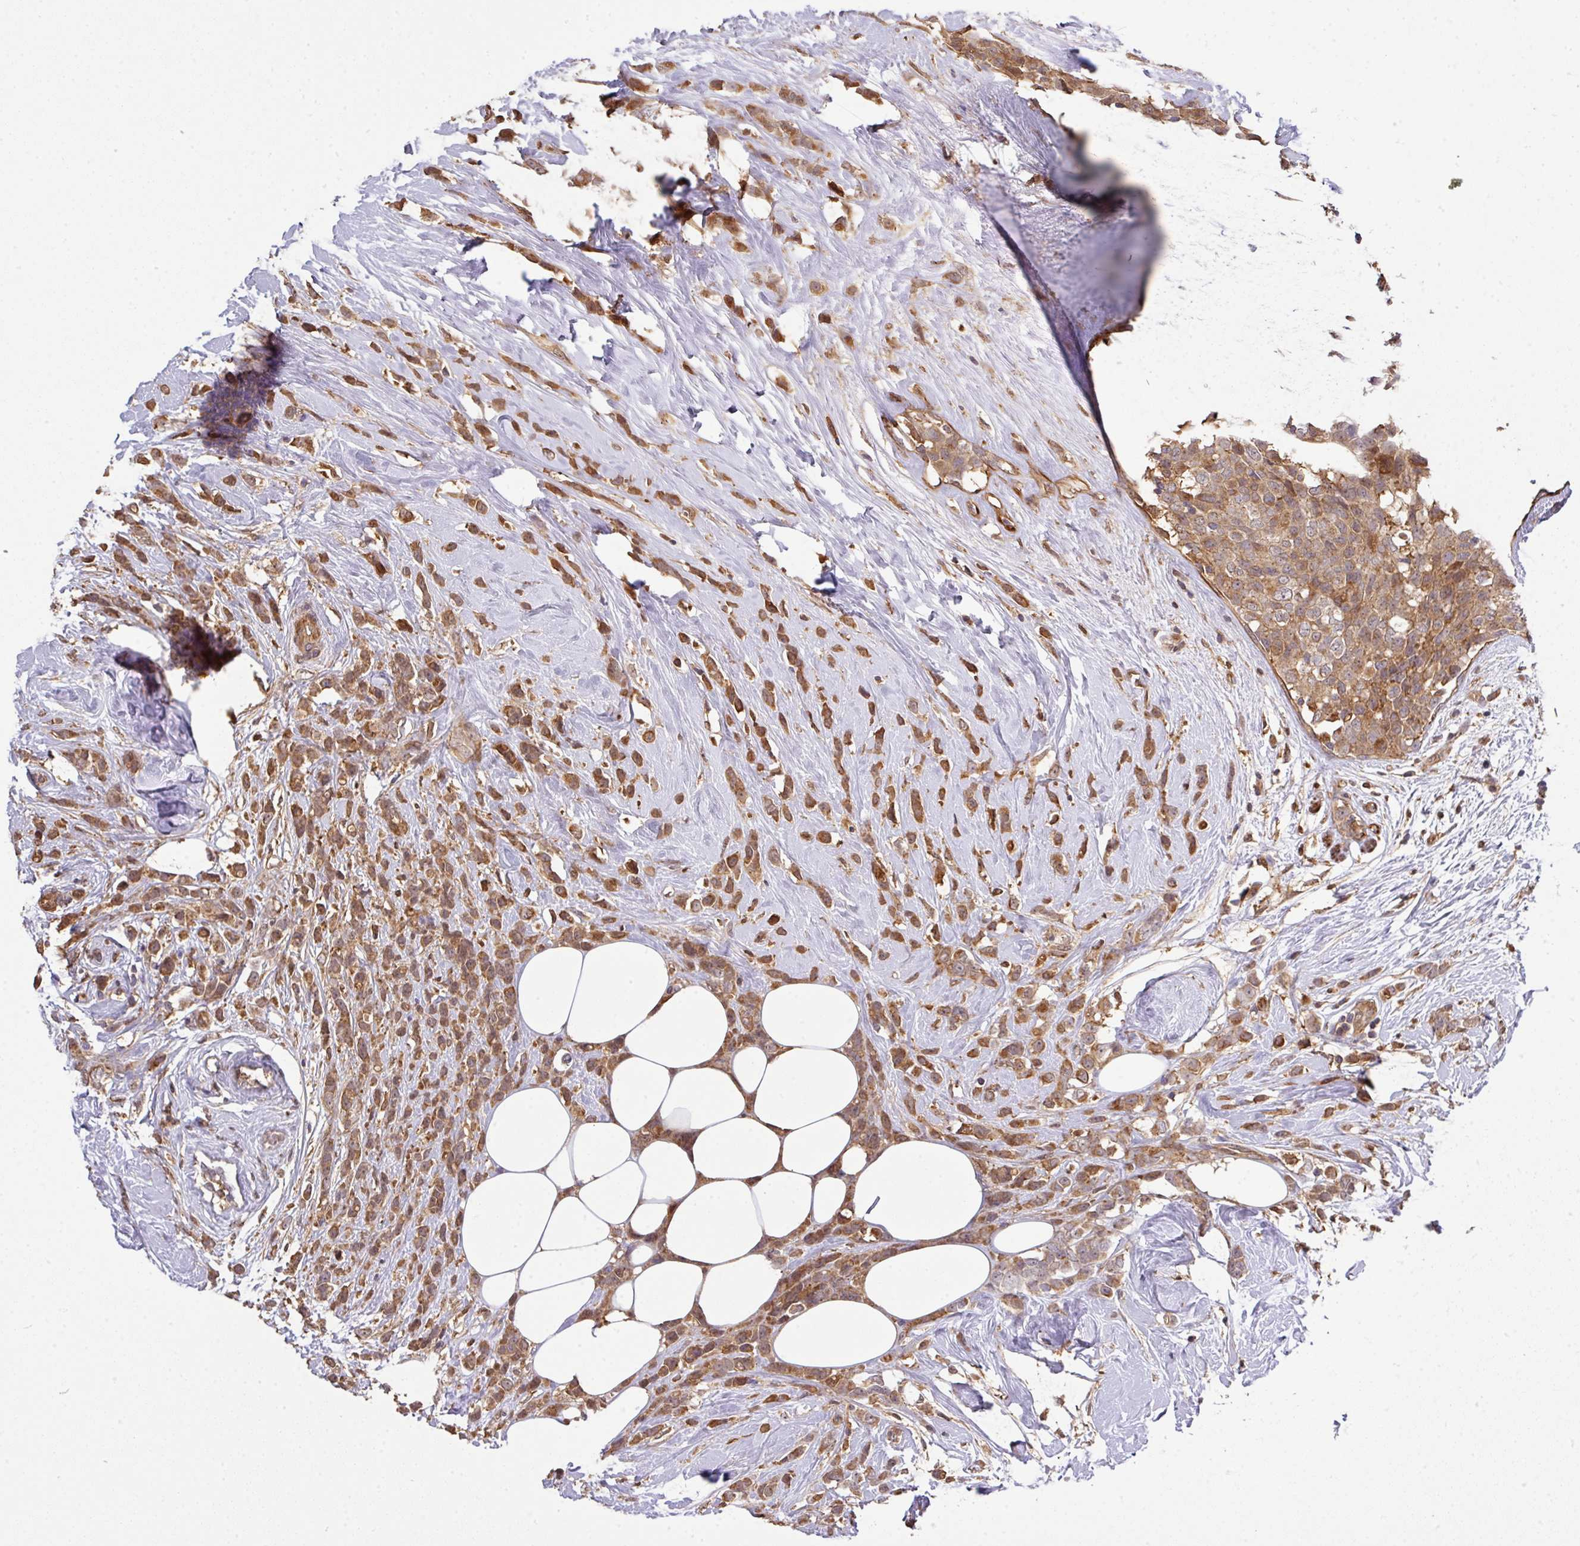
{"staining": {"intensity": "moderate", "quantity": ">75%", "location": "cytoplasmic/membranous"}, "tissue": "breast cancer", "cell_type": "Tumor cells", "image_type": "cancer", "snomed": [{"axis": "morphology", "description": "Duct carcinoma"}, {"axis": "topography", "description": "Breast"}], "caption": "Immunohistochemical staining of human breast invasive ductal carcinoma demonstrates moderate cytoplasmic/membranous protein expression in approximately >75% of tumor cells.", "gene": "ARPIN", "patient": {"sex": "female", "age": 80}}